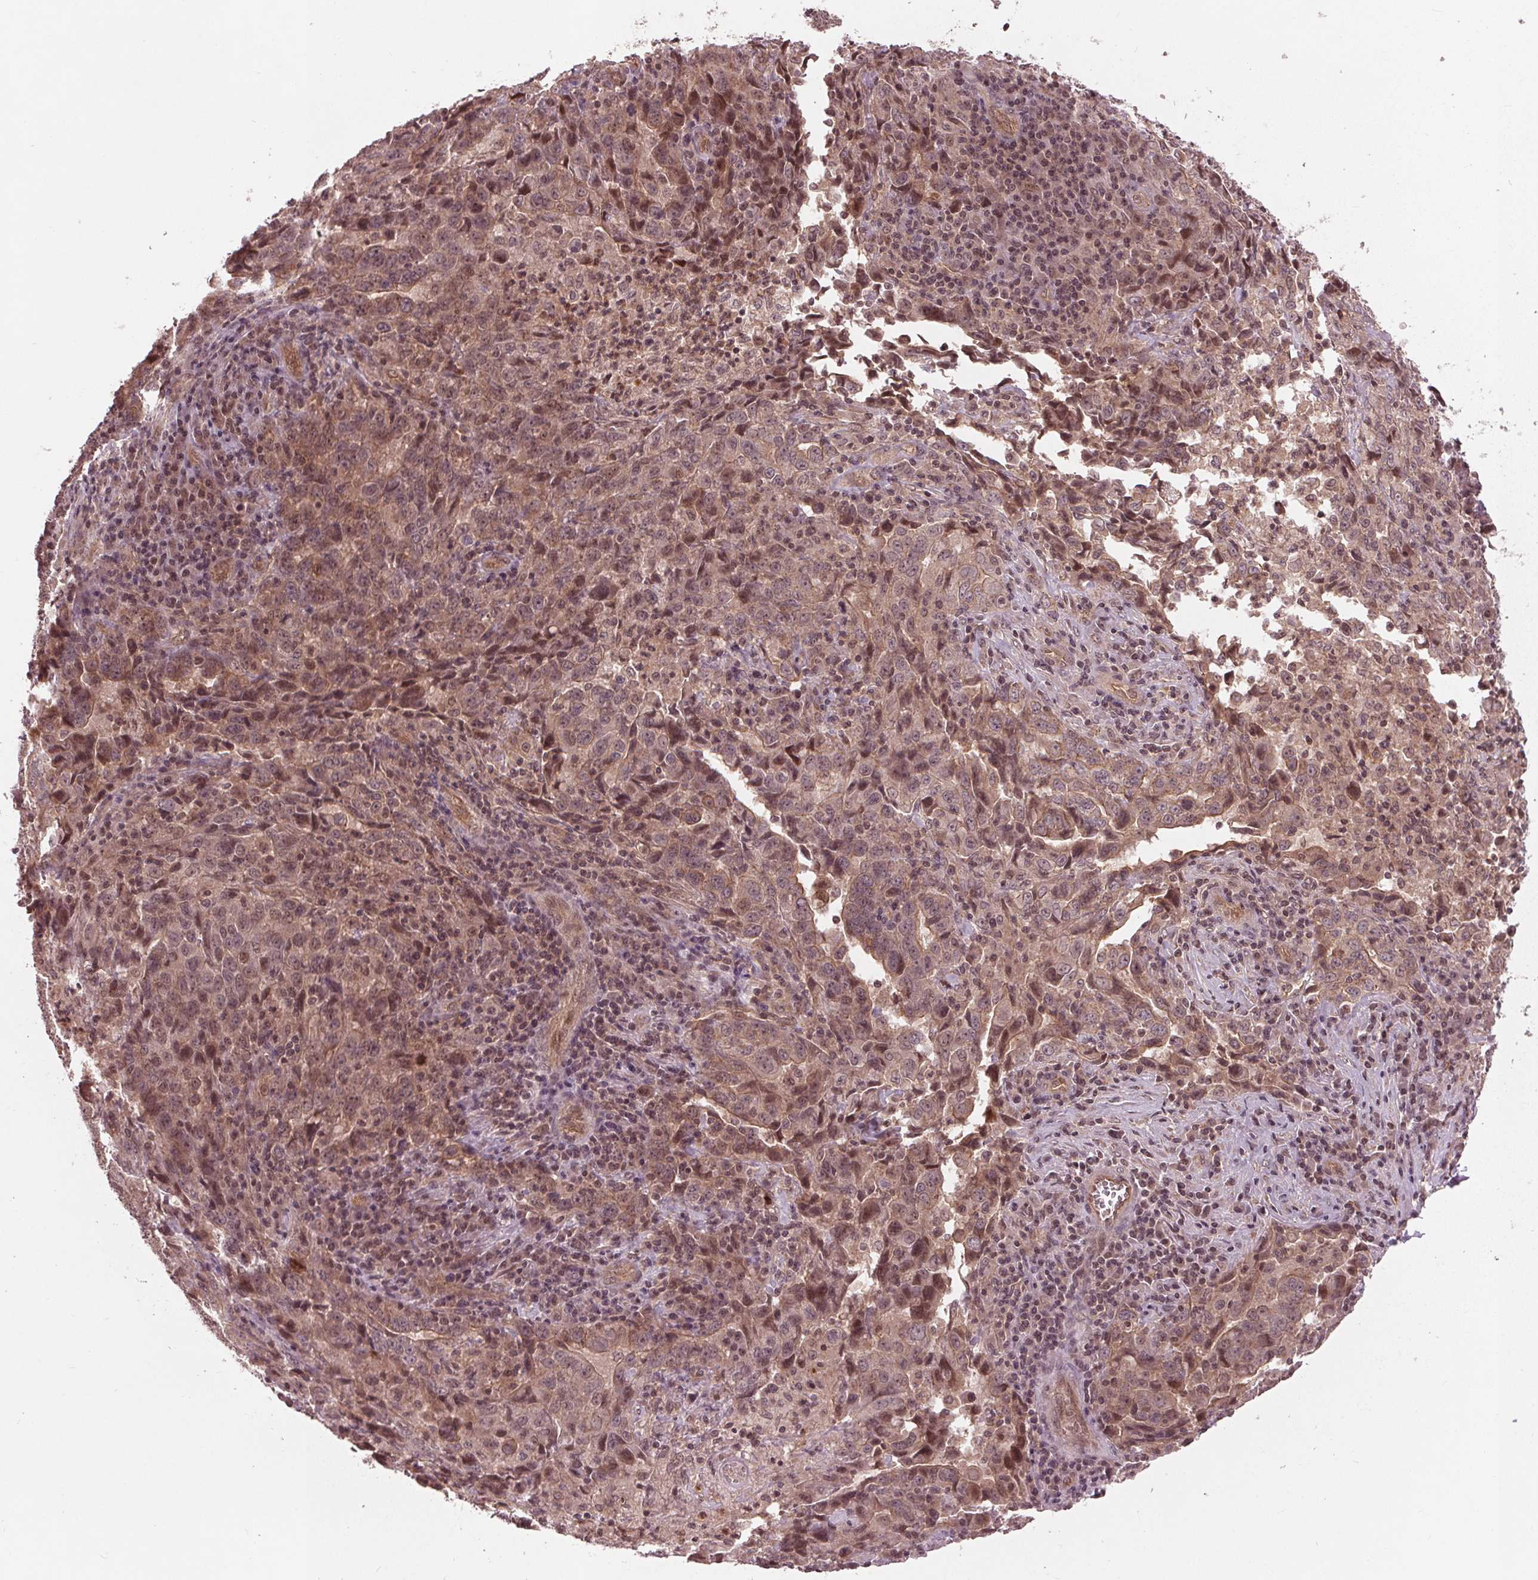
{"staining": {"intensity": "weak", "quantity": ">75%", "location": "cytoplasmic/membranous,nuclear"}, "tissue": "lung cancer", "cell_type": "Tumor cells", "image_type": "cancer", "snomed": [{"axis": "morphology", "description": "Adenocarcinoma, NOS"}, {"axis": "topography", "description": "Lung"}], "caption": "Immunohistochemical staining of lung adenocarcinoma displays weak cytoplasmic/membranous and nuclear protein expression in about >75% of tumor cells.", "gene": "BTBD1", "patient": {"sex": "male", "age": 67}}